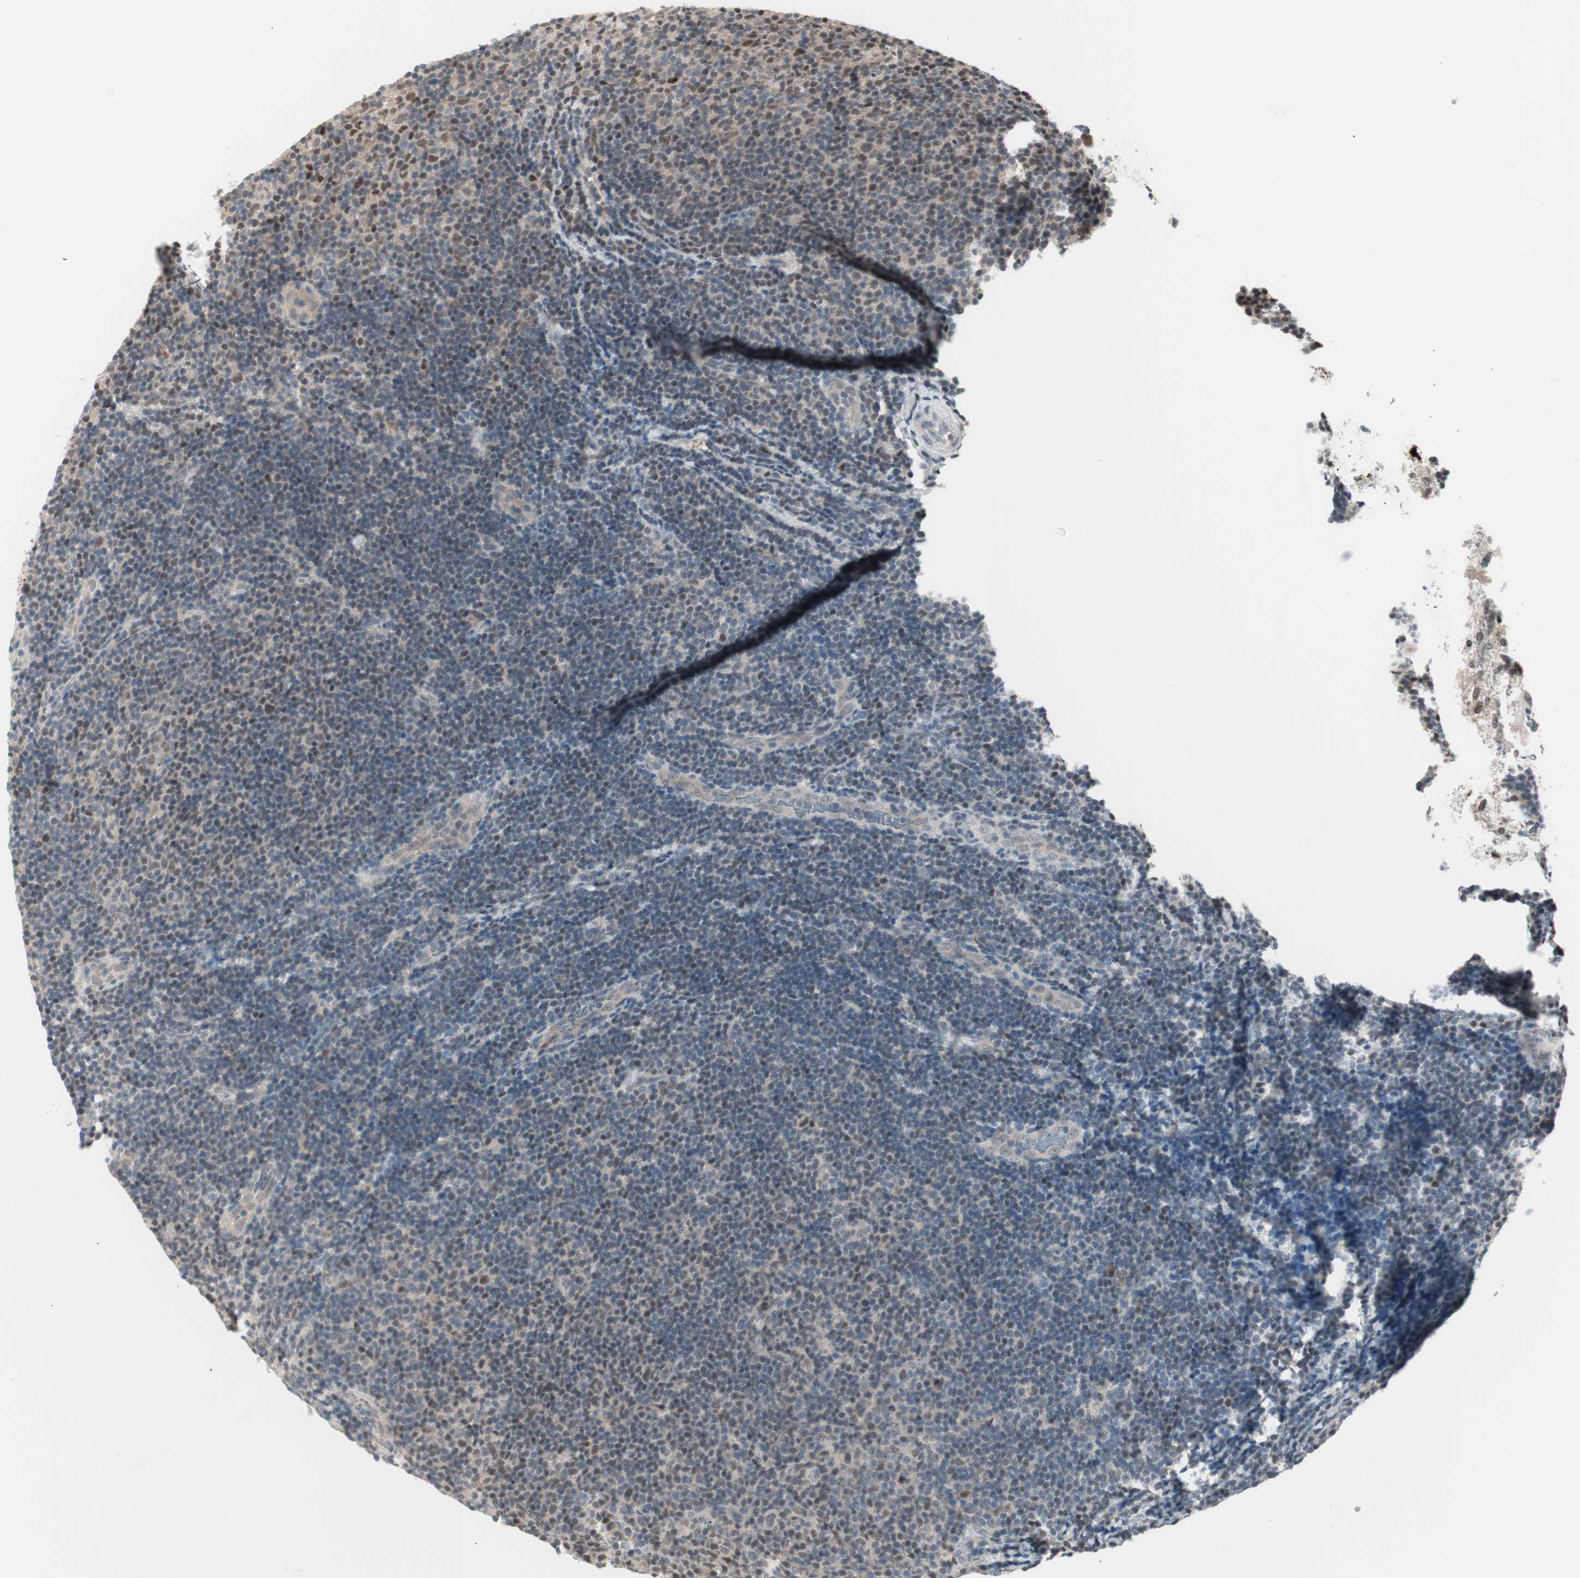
{"staining": {"intensity": "moderate", "quantity": "25%-75%", "location": "nuclear"}, "tissue": "lymphoma", "cell_type": "Tumor cells", "image_type": "cancer", "snomed": [{"axis": "morphology", "description": "Malignant lymphoma, non-Hodgkin's type, Low grade"}, {"axis": "topography", "description": "Lymph node"}], "caption": "A medium amount of moderate nuclear positivity is appreciated in approximately 25%-75% of tumor cells in lymphoma tissue. Ihc stains the protein in brown and the nuclei are stained blue.", "gene": "LONP2", "patient": {"sex": "male", "age": 83}}